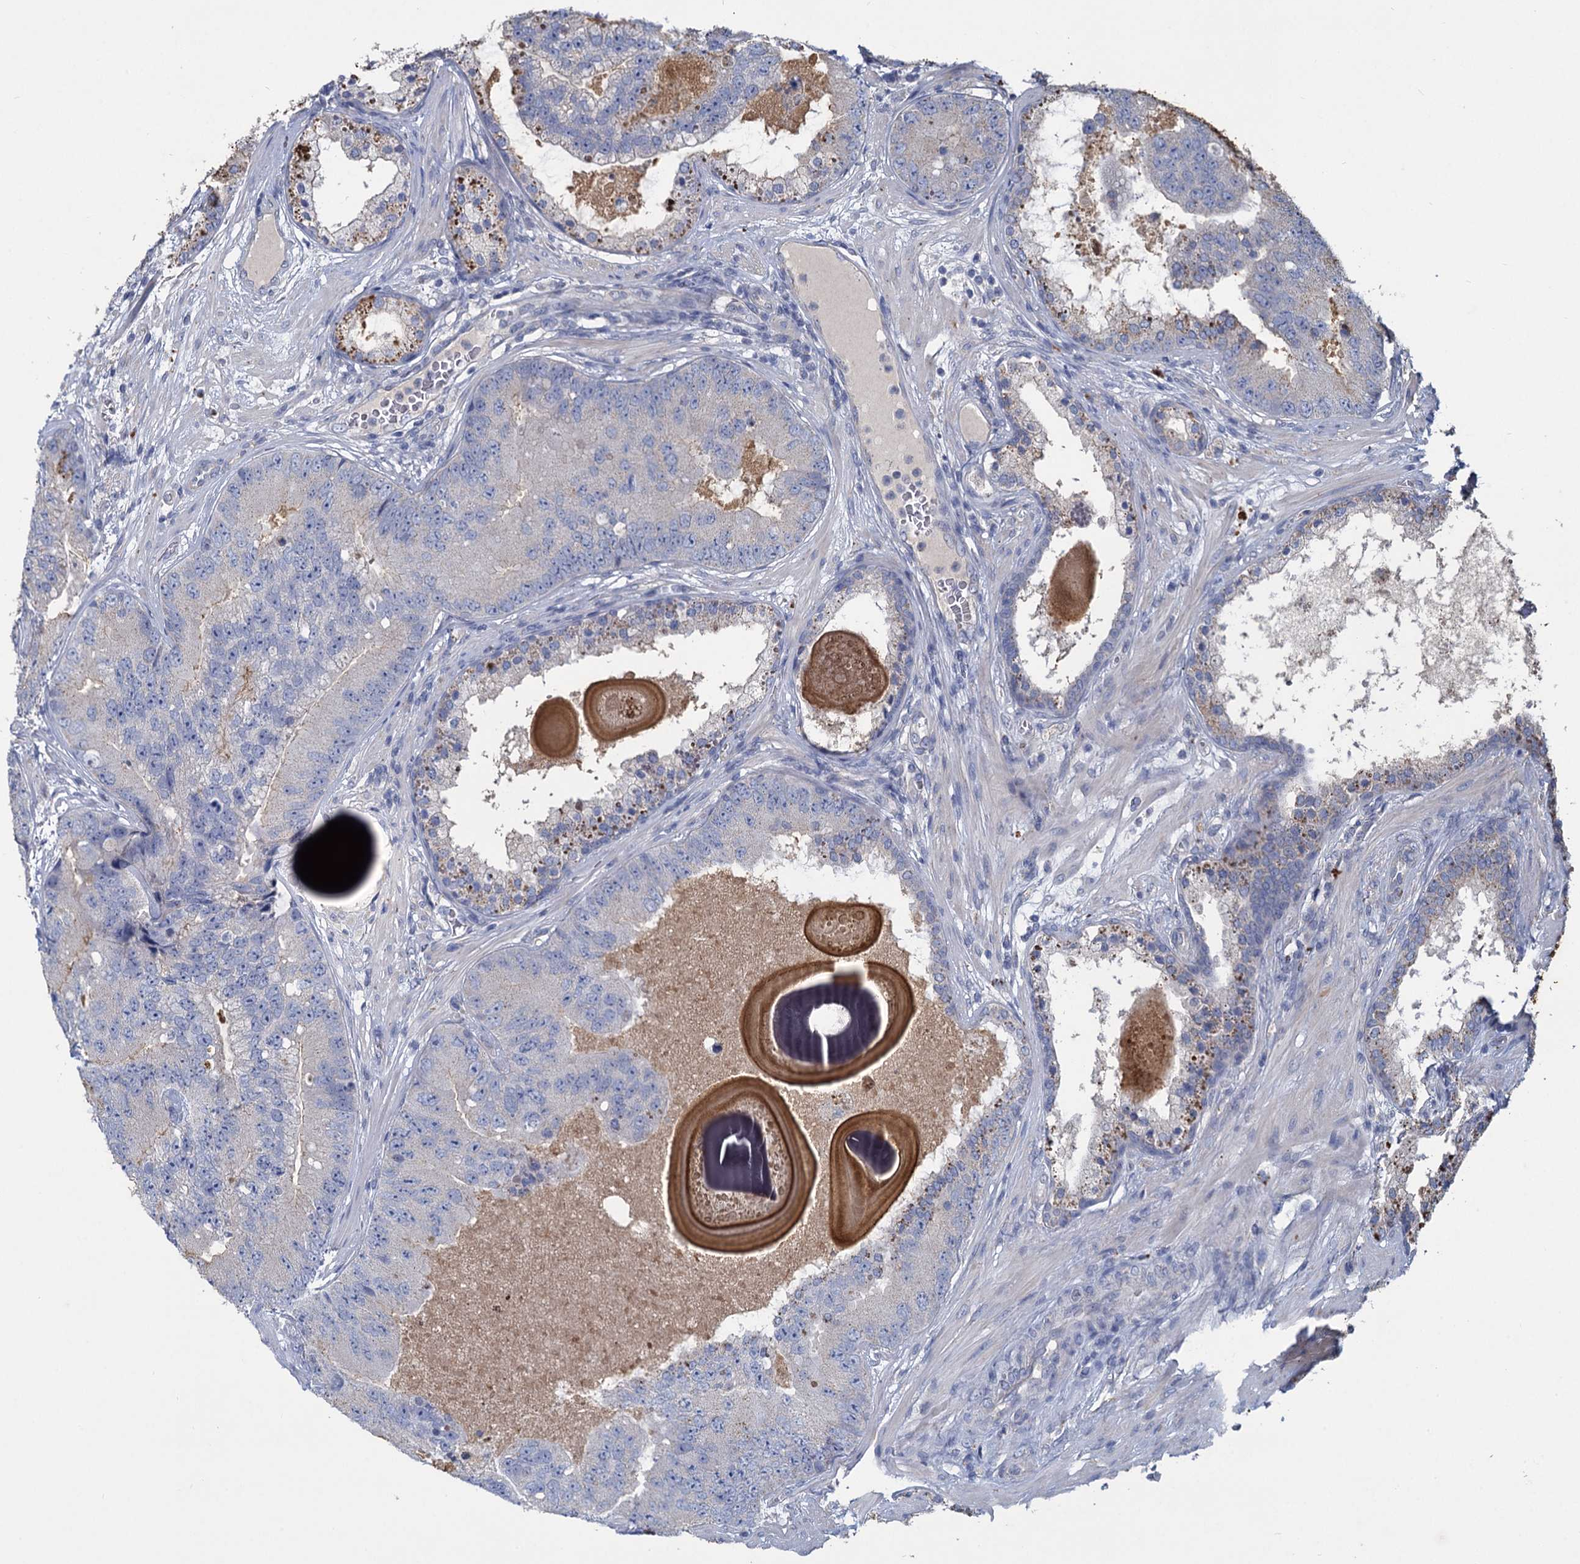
{"staining": {"intensity": "weak", "quantity": "<25%", "location": "cytoplasmic/membranous"}, "tissue": "prostate cancer", "cell_type": "Tumor cells", "image_type": "cancer", "snomed": [{"axis": "morphology", "description": "Adenocarcinoma, High grade"}, {"axis": "topography", "description": "Prostate"}], "caption": "Immunohistochemistry of human prostate adenocarcinoma (high-grade) demonstrates no staining in tumor cells.", "gene": "HES2", "patient": {"sex": "male", "age": 70}}